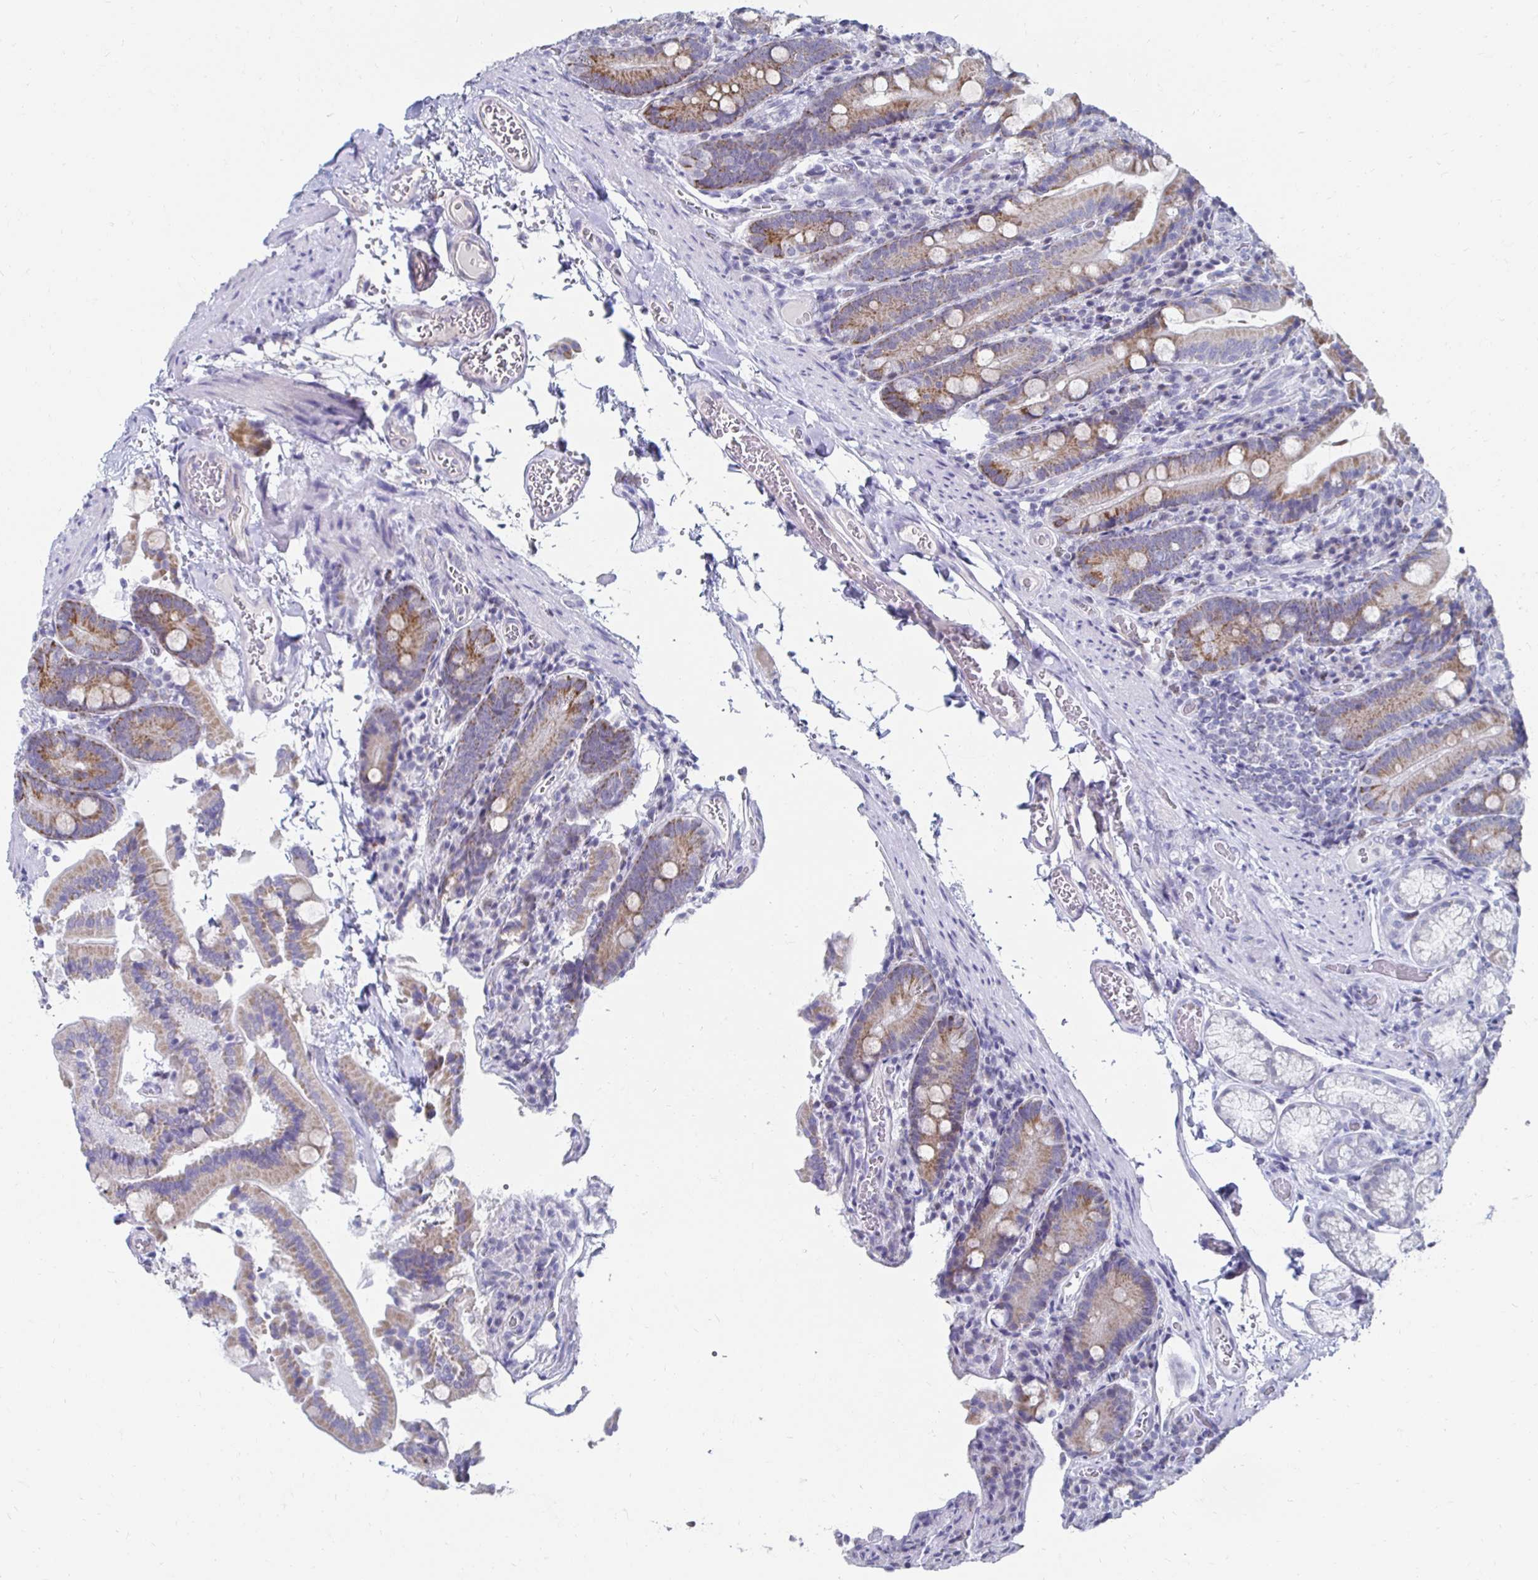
{"staining": {"intensity": "moderate", "quantity": "25%-75%", "location": "cytoplasmic/membranous"}, "tissue": "duodenum", "cell_type": "Glandular cells", "image_type": "normal", "snomed": [{"axis": "morphology", "description": "Normal tissue, NOS"}, {"axis": "topography", "description": "Duodenum"}], "caption": "This histopathology image demonstrates IHC staining of benign human duodenum, with medium moderate cytoplasmic/membranous staining in approximately 25%-75% of glandular cells.", "gene": "NOCT", "patient": {"sex": "female", "age": 62}}